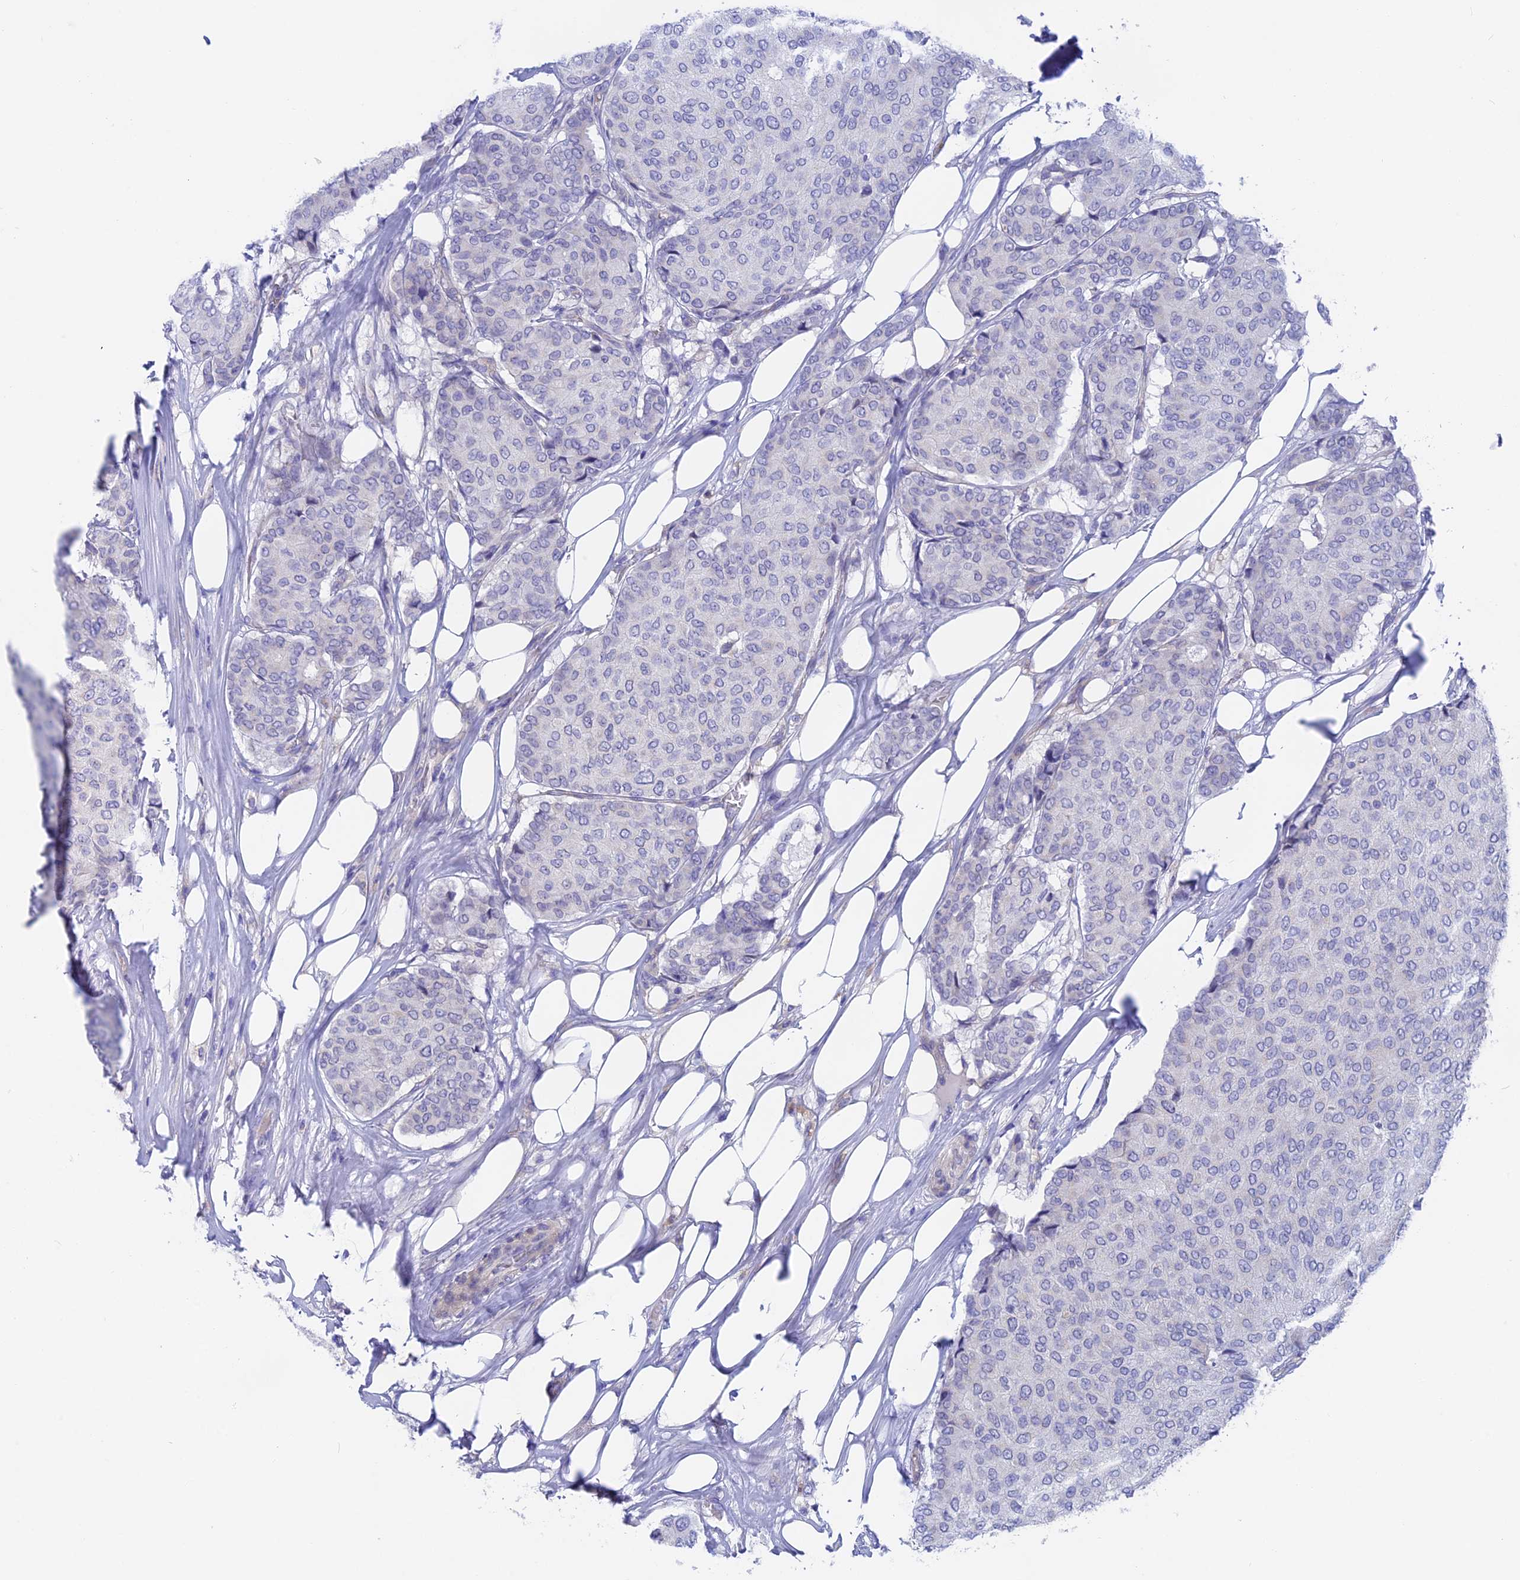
{"staining": {"intensity": "negative", "quantity": "none", "location": "none"}, "tissue": "breast cancer", "cell_type": "Tumor cells", "image_type": "cancer", "snomed": [{"axis": "morphology", "description": "Duct carcinoma"}, {"axis": "topography", "description": "Breast"}], "caption": "The micrograph demonstrates no significant expression in tumor cells of breast cancer (infiltrating ductal carcinoma).", "gene": "GLB1L", "patient": {"sex": "female", "age": 75}}